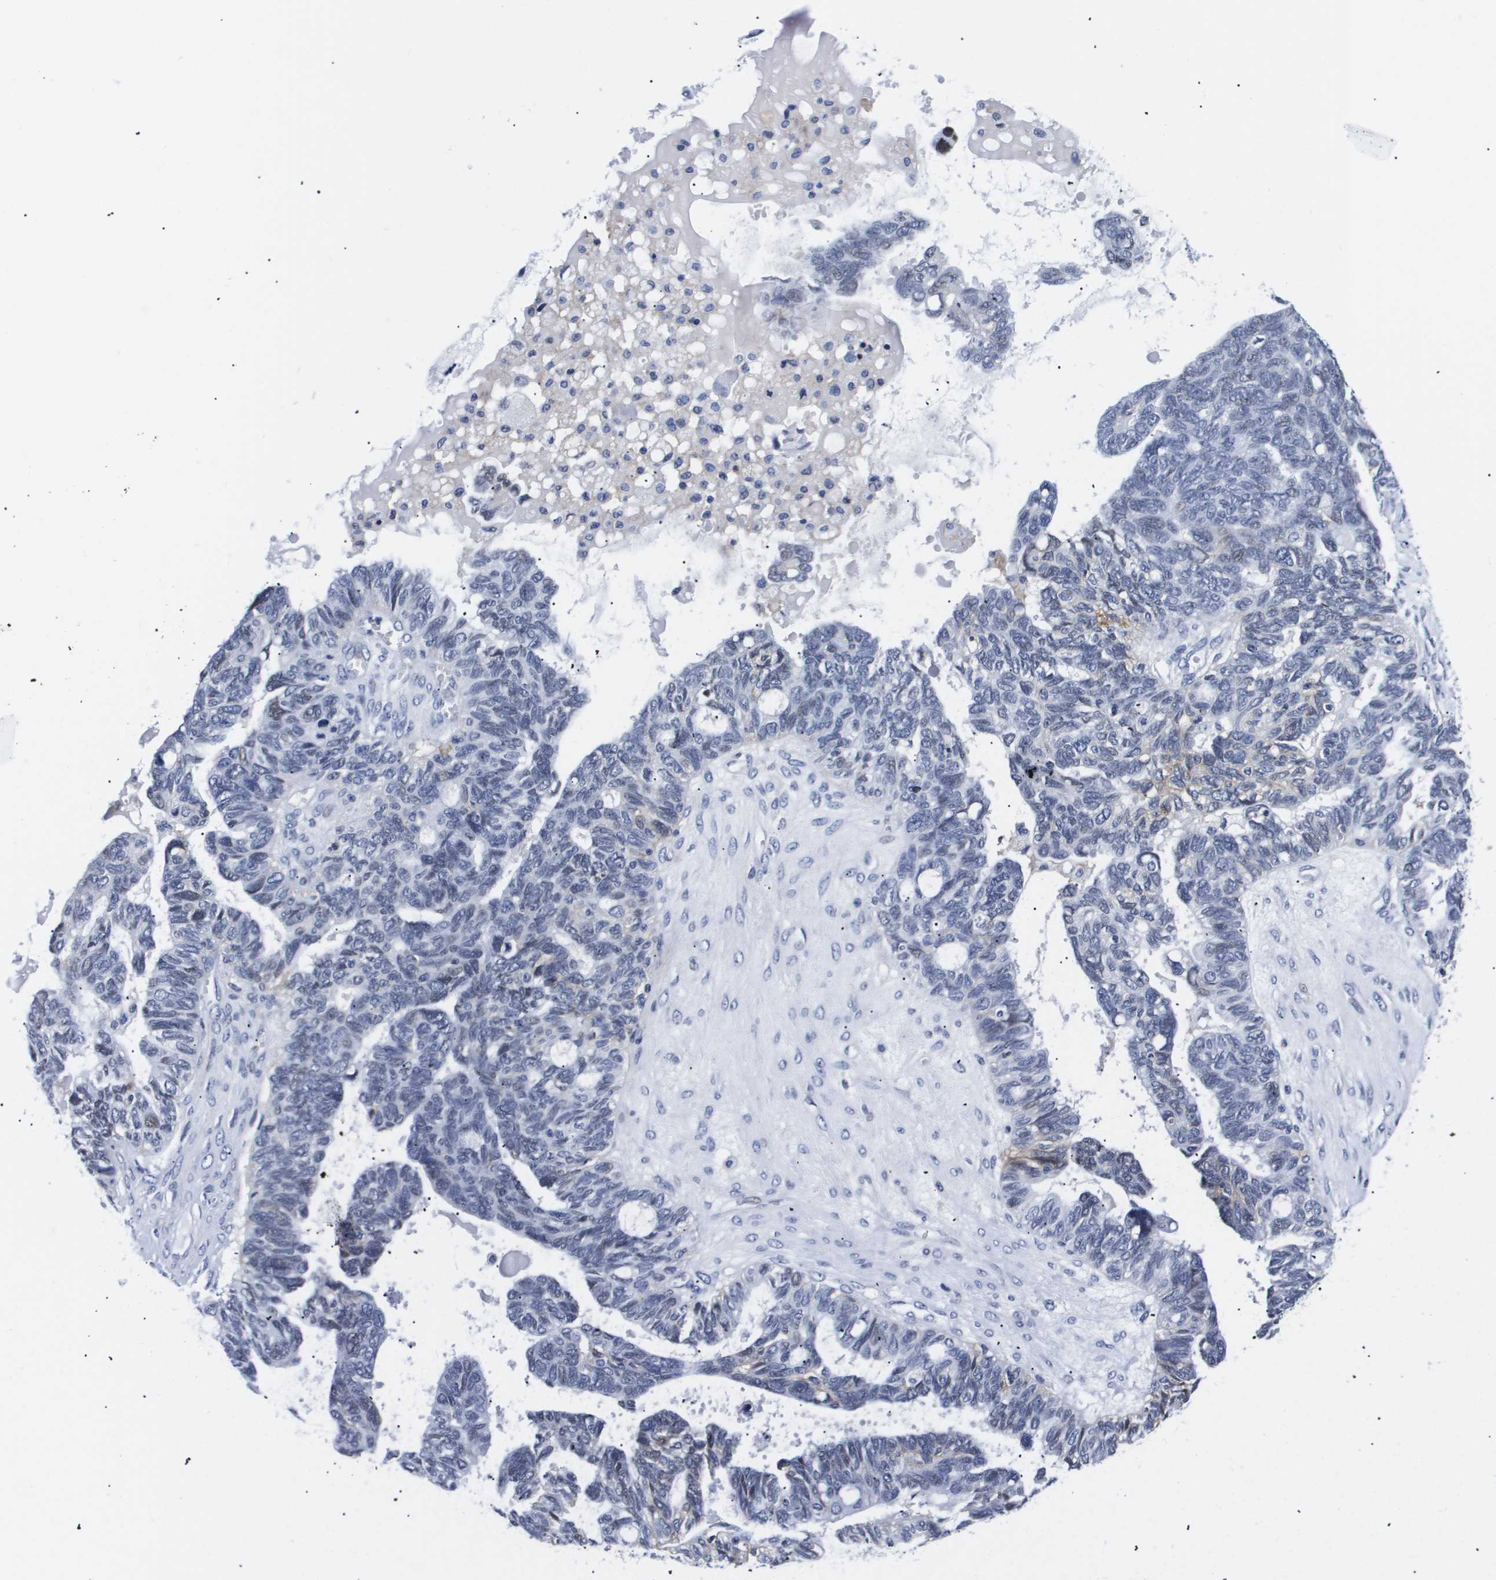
{"staining": {"intensity": "weak", "quantity": "<25%", "location": "cytoplasmic/membranous"}, "tissue": "ovarian cancer", "cell_type": "Tumor cells", "image_type": "cancer", "snomed": [{"axis": "morphology", "description": "Cystadenocarcinoma, serous, NOS"}, {"axis": "topography", "description": "Ovary"}], "caption": "Immunohistochemistry image of ovarian serous cystadenocarcinoma stained for a protein (brown), which exhibits no positivity in tumor cells.", "gene": "SHD", "patient": {"sex": "female", "age": 79}}